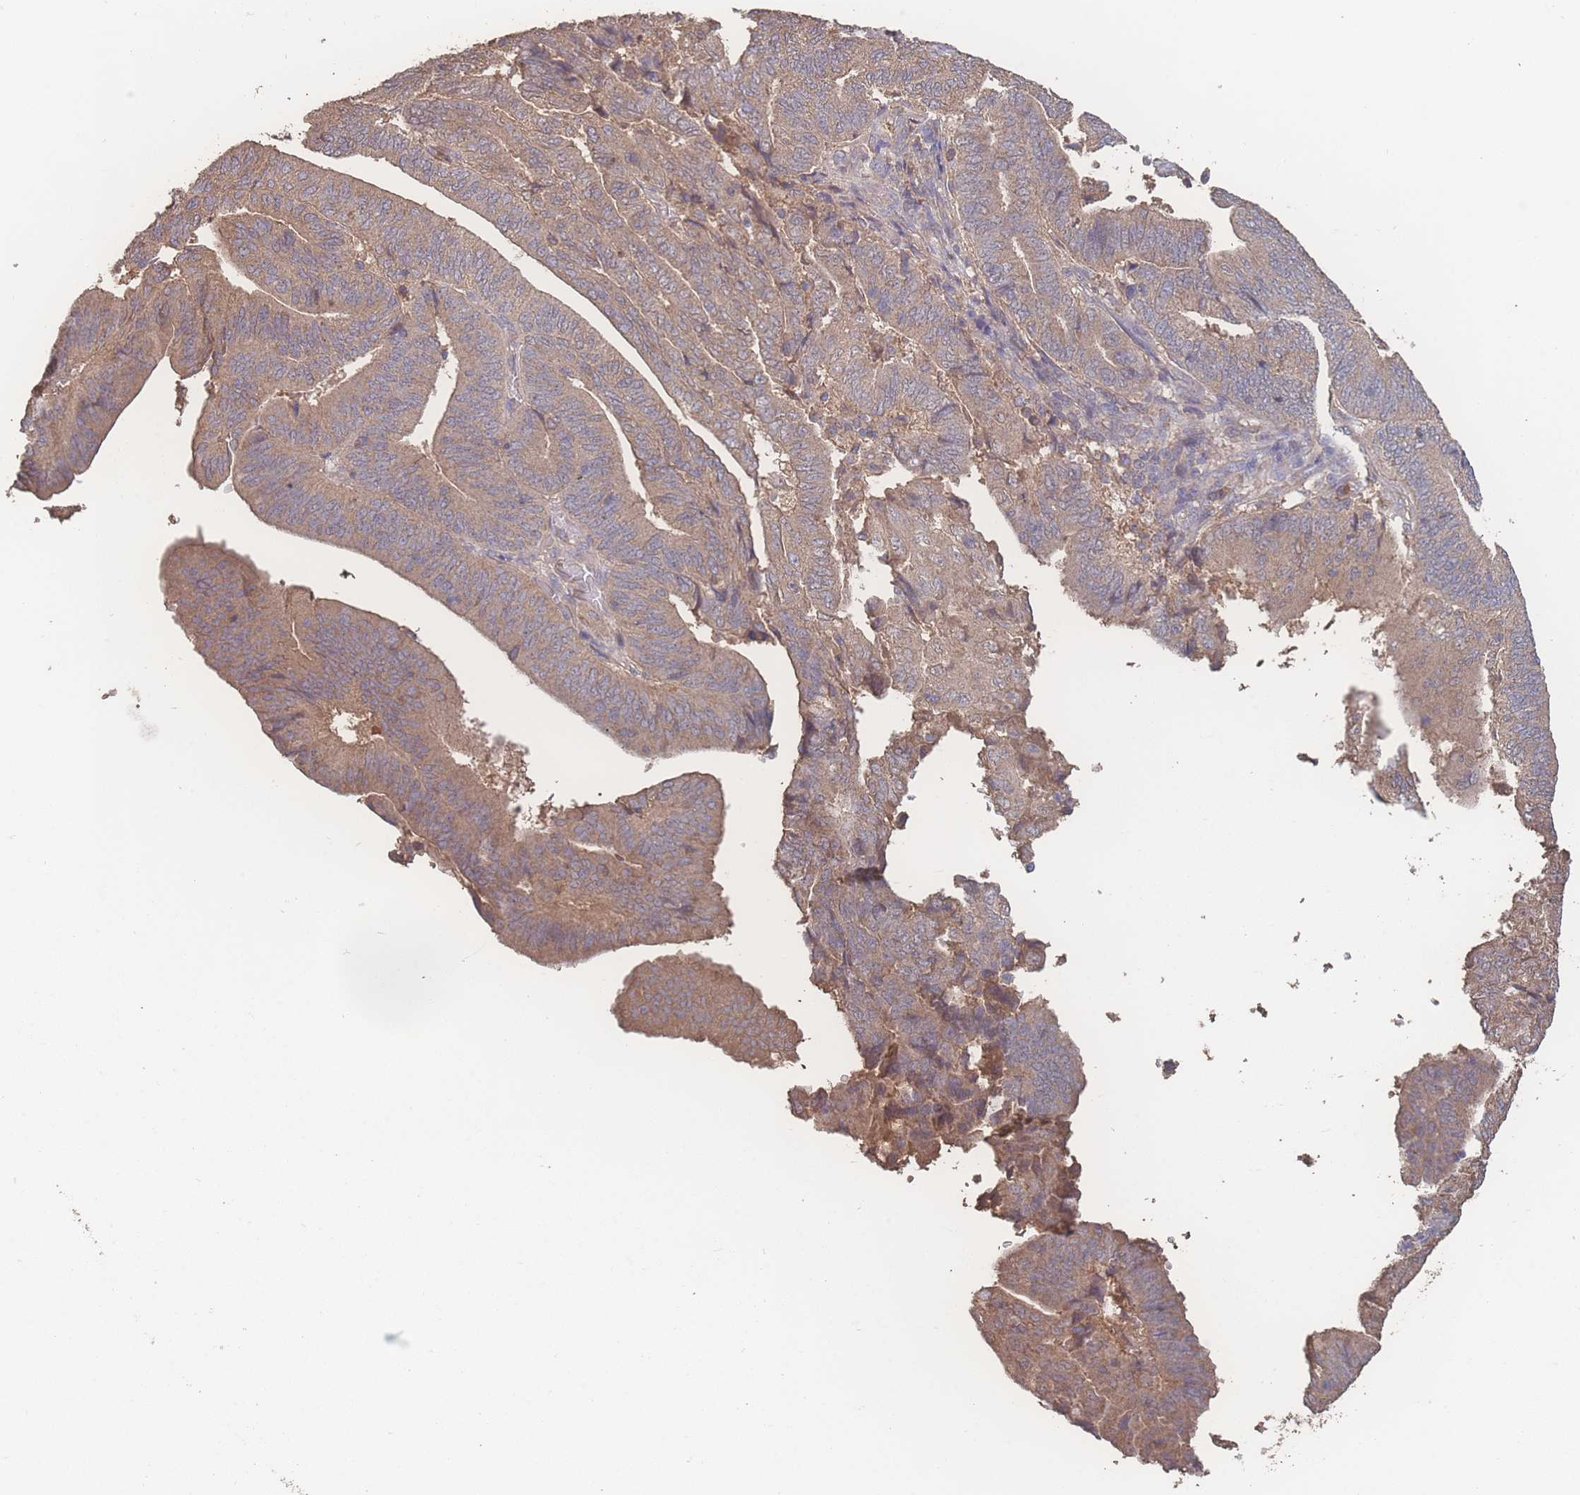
{"staining": {"intensity": "moderate", "quantity": "25%-75%", "location": "cytoplasmic/membranous"}, "tissue": "endometrial cancer", "cell_type": "Tumor cells", "image_type": "cancer", "snomed": [{"axis": "morphology", "description": "Adenocarcinoma, NOS"}, {"axis": "topography", "description": "Endometrium"}], "caption": "Human endometrial cancer (adenocarcinoma) stained with a brown dye demonstrates moderate cytoplasmic/membranous positive staining in approximately 25%-75% of tumor cells.", "gene": "ATXN10", "patient": {"sex": "female", "age": 70}}